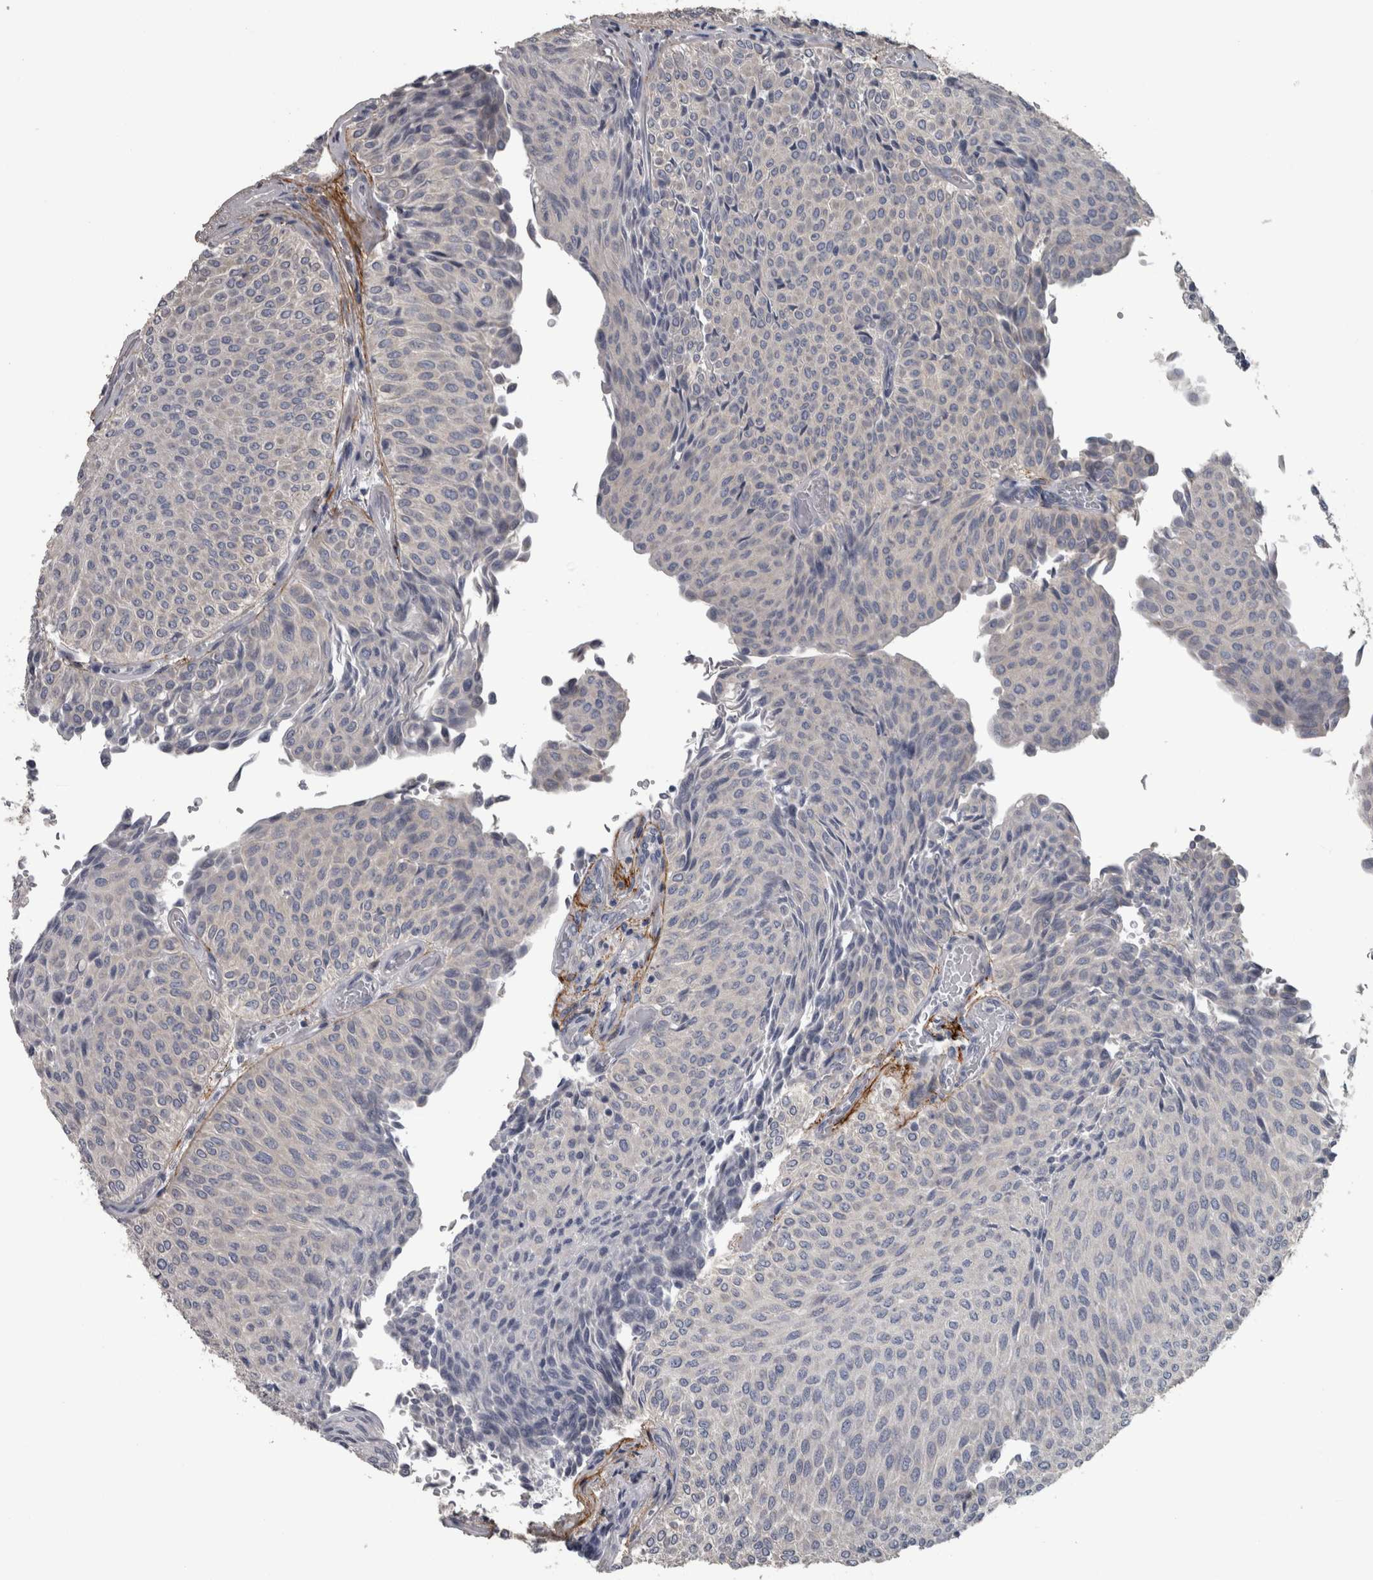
{"staining": {"intensity": "negative", "quantity": "none", "location": "none"}, "tissue": "urothelial cancer", "cell_type": "Tumor cells", "image_type": "cancer", "snomed": [{"axis": "morphology", "description": "Urothelial carcinoma, Low grade"}, {"axis": "topography", "description": "Urinary bladder"}], "caption": "Immunohistochemistry of human urothelial carcinoma (low-grade) reveals no staining in tumor cells. (Immunohistochemistry, brightfield microscopy, high magnification).", "gene": "EFEMP2", "patient": {"sex": "male", "age": 78}}